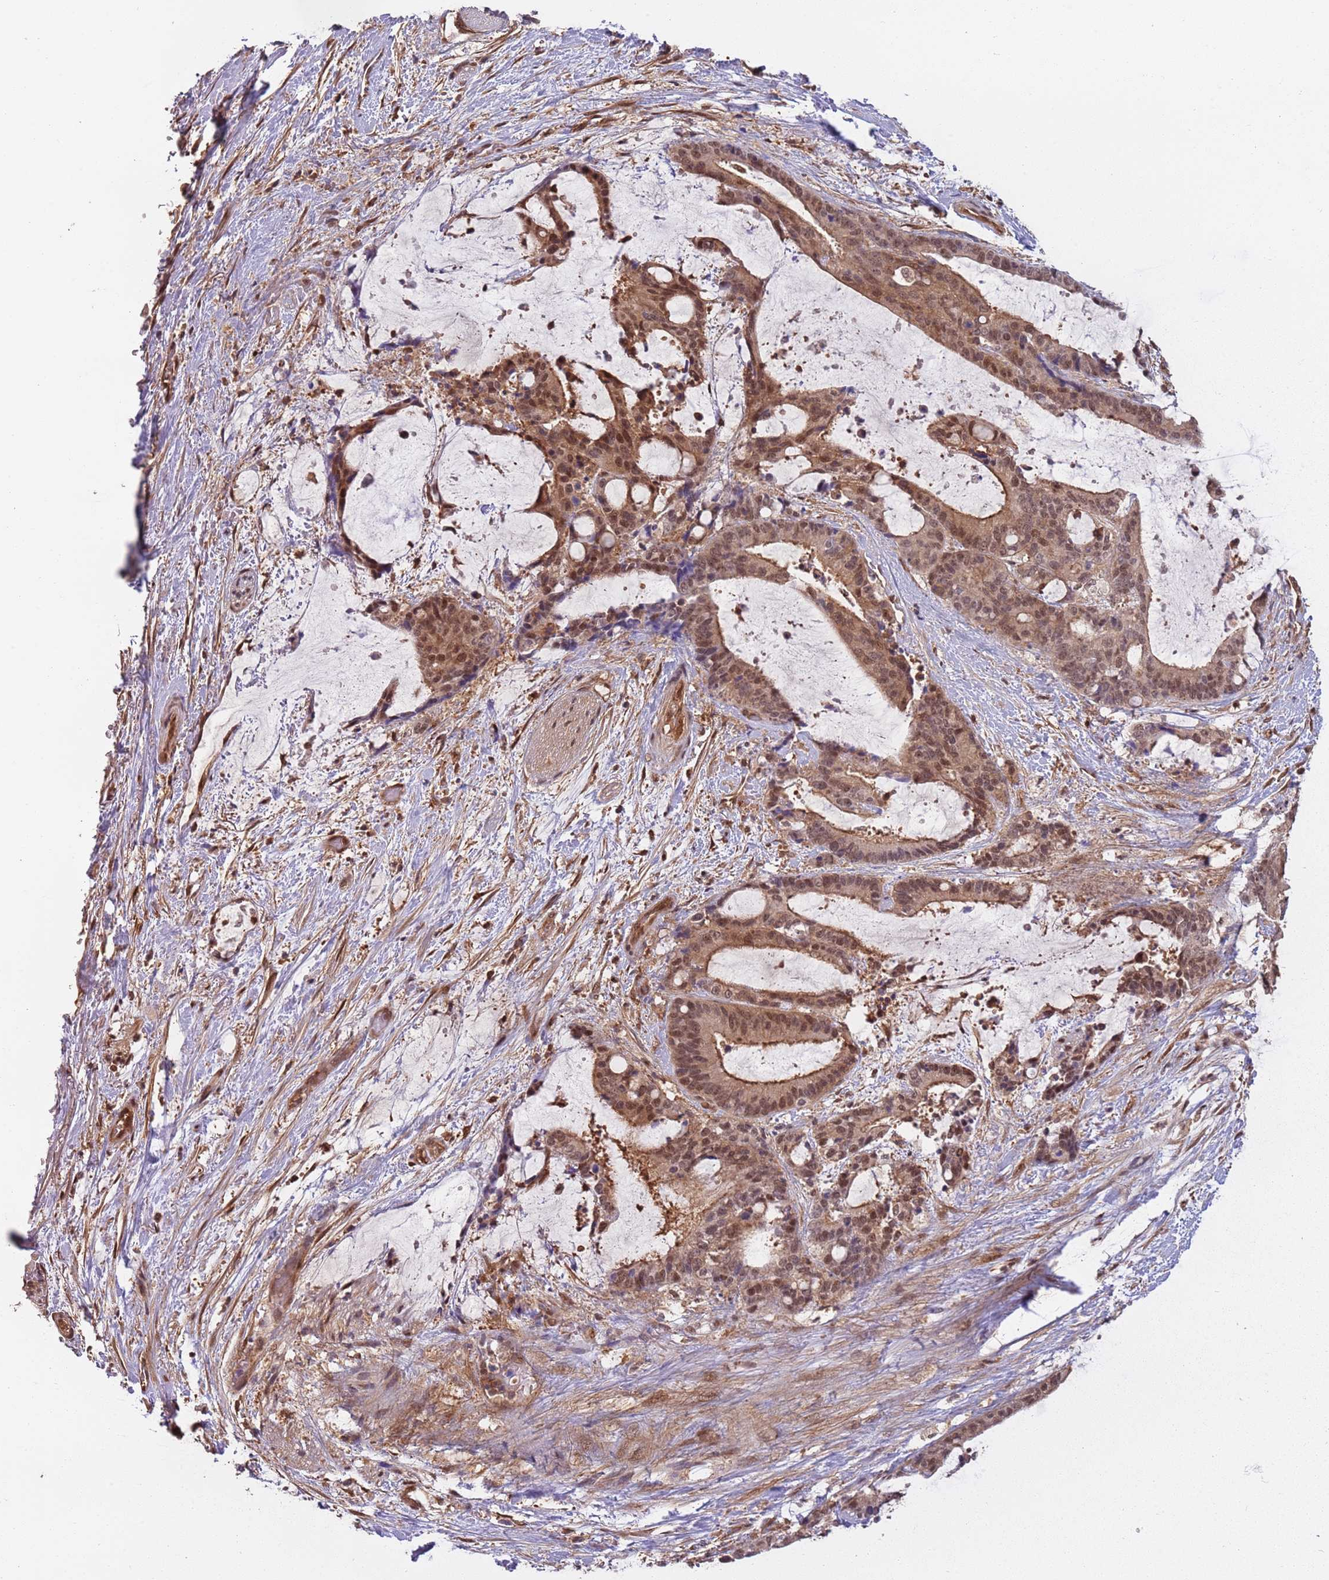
{"staining": {"intensity": "moderate", "quantity": ">75%", "location": "cytoplasmic/membranous,nuclear"}, "tissue": "liver cancer", "cell_type": "Tumor cells", "image_type": "cancer", "snomed": [{"axis": "morphology", "description": "Normal tissue, NOS"}, {"axis": "morphology", "description": "Cholangiocarcinoma"}, {"axis": "topography", "description": "Liver"}, {"axis": "topography", "description": "Peripheral nerve tissue"}], "caption": "Immunohistochemistry (IHC) photomicrograph of human liver cancer stained for a protein (brown), which shows medium levels of moderate cytoplasmic/membranous and nuclear expression in approximately >75% of tumor cells.", "gene": "PGLS", "patient": {"sex": "female", "age": 73}}